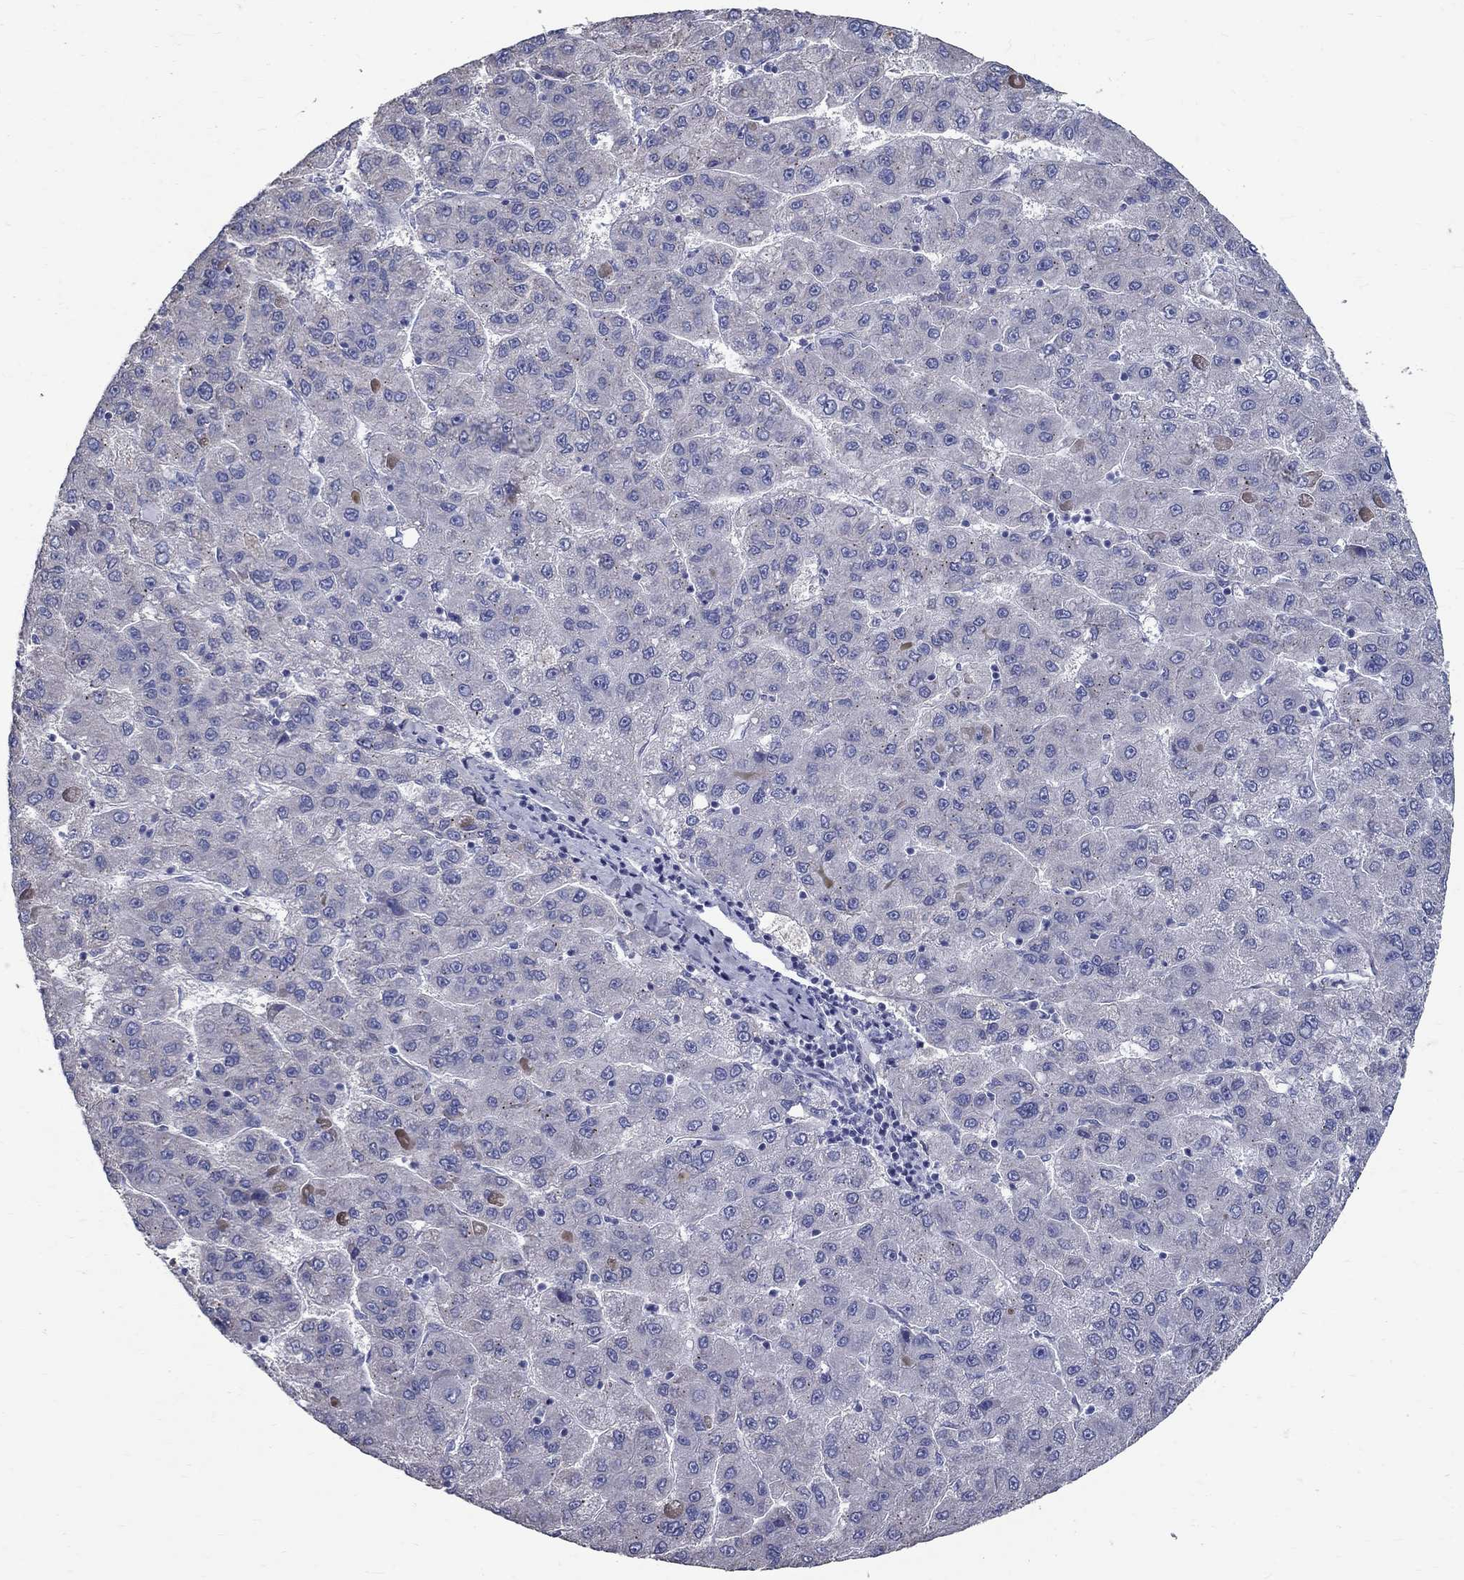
{"staining": {"intensity": "negative", "quantity": "none", "location": "none"}, "tissue": "liver cancer", "cell_type": "Tumor cells", "image_type": "cancer", "snomed": [{"axis": "morphology", "description": "Carcinoma, Hepatocellular, NOS"}, {"axis": "topography", "description": "Liver"}], "caption": "An IHC image of liver cancer is shown. There is no staining in tumor cells of liver cancer. (DAB (3,3'-diaminobenzidine) immunohistochemistry, high magnification).", "gene": "ANXA10", "patient": {"sex": "female", "age": 82}}